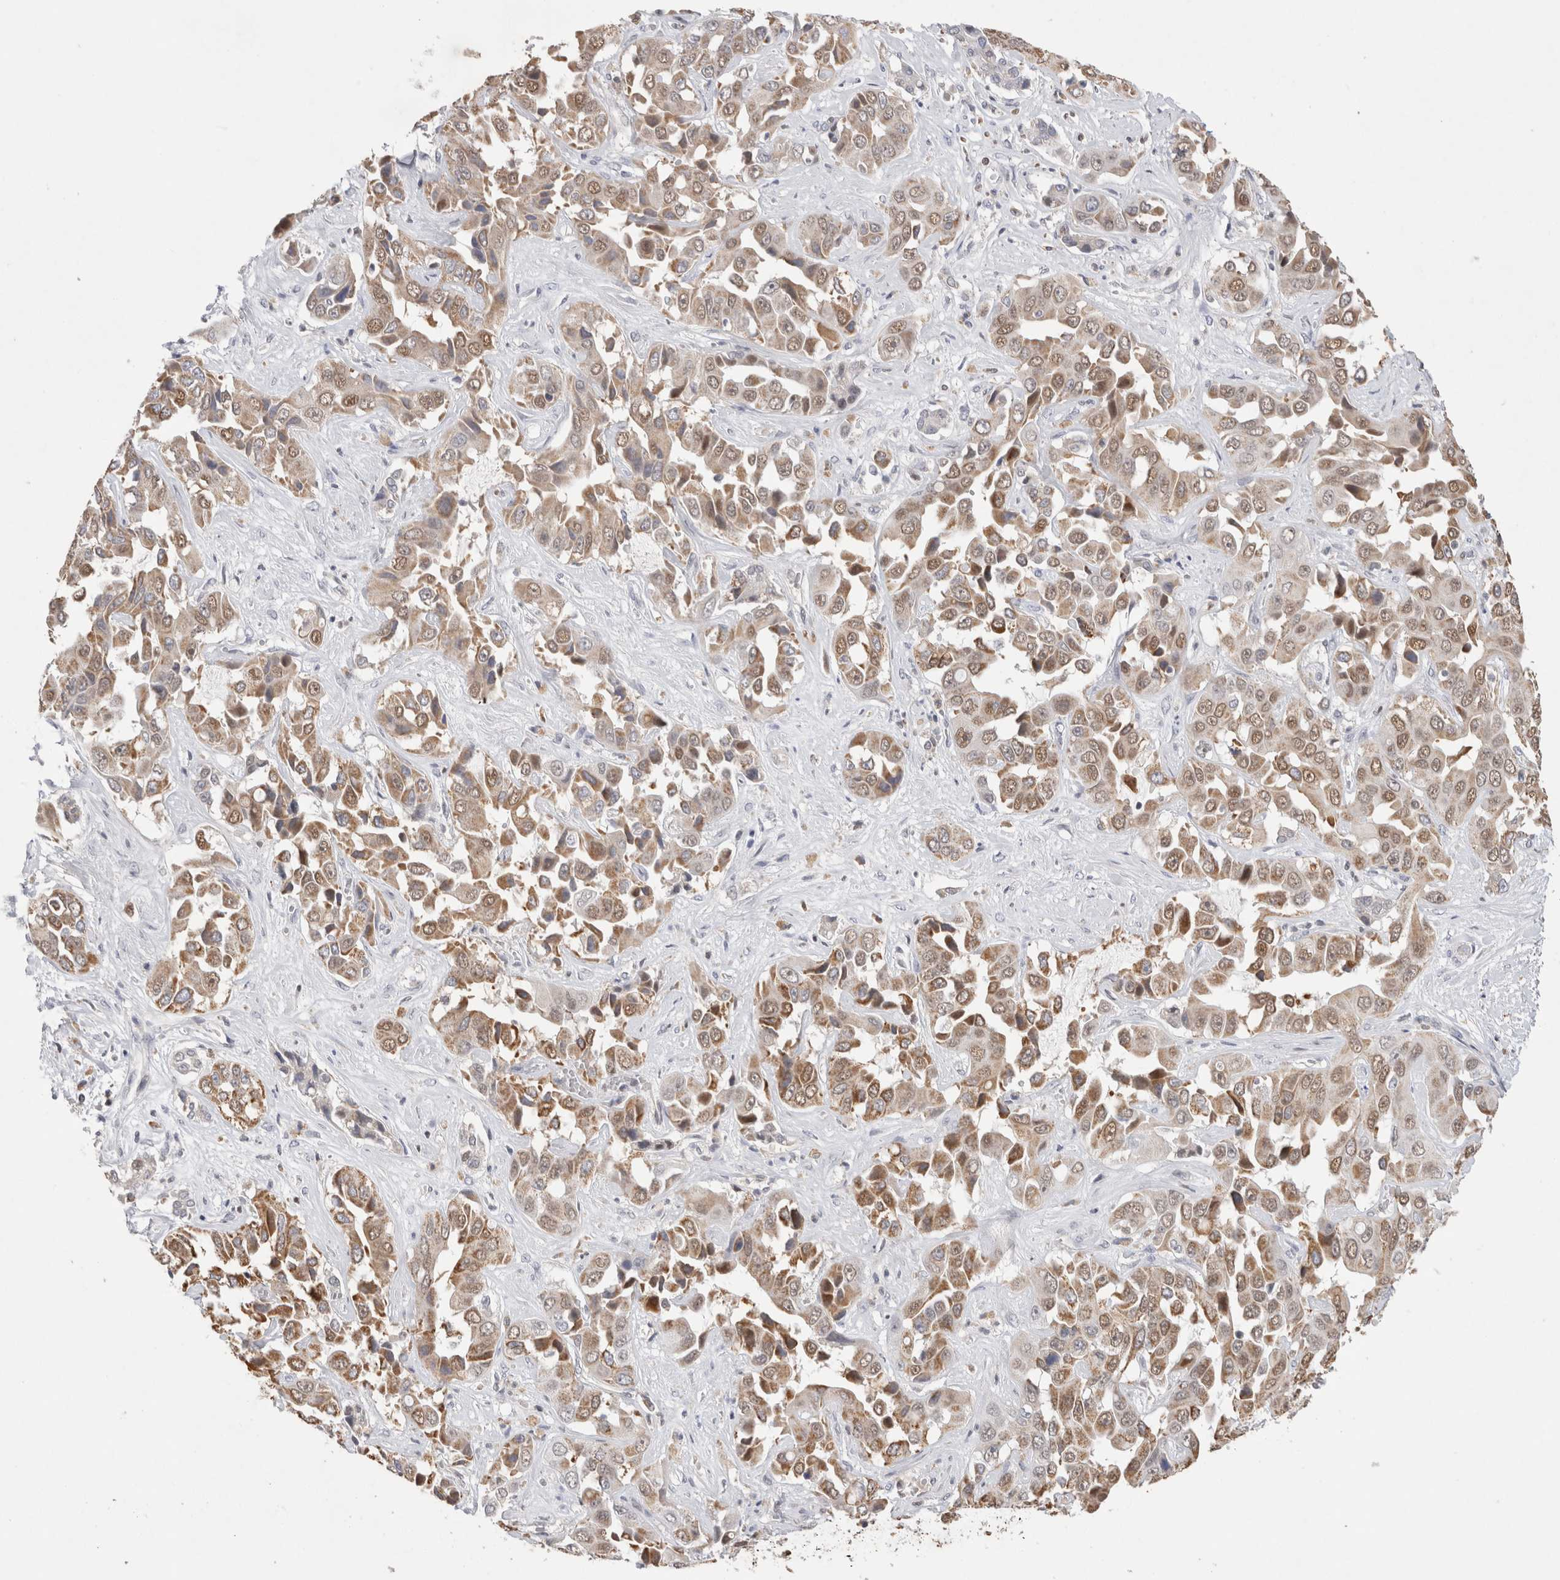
{"staining": {"intensity": "moderate", "quantity": ">75%", "location": "cytoplasmic/membranous,nuclear"}, "tissue": "liver cancer", "cell_type": "Tumor cells", "image_type": "cancer", "snomed": [{"axis": "morphology", "description": "Cholangiocarcinoma"}, {"axis": "topography", "description": "Liver"}], "caption": "Liver cholangiocarcinoma tissue displays moderate cytoplasmic/membranous and nuclear positivity in about >75% of tumor cells, visualized by immunohistochemistry. (brown staining indicates protein expression, while blue staining denotes nuclei).", "gene": "AGMAT", "patient": {"sex": "female", "age": 52}}